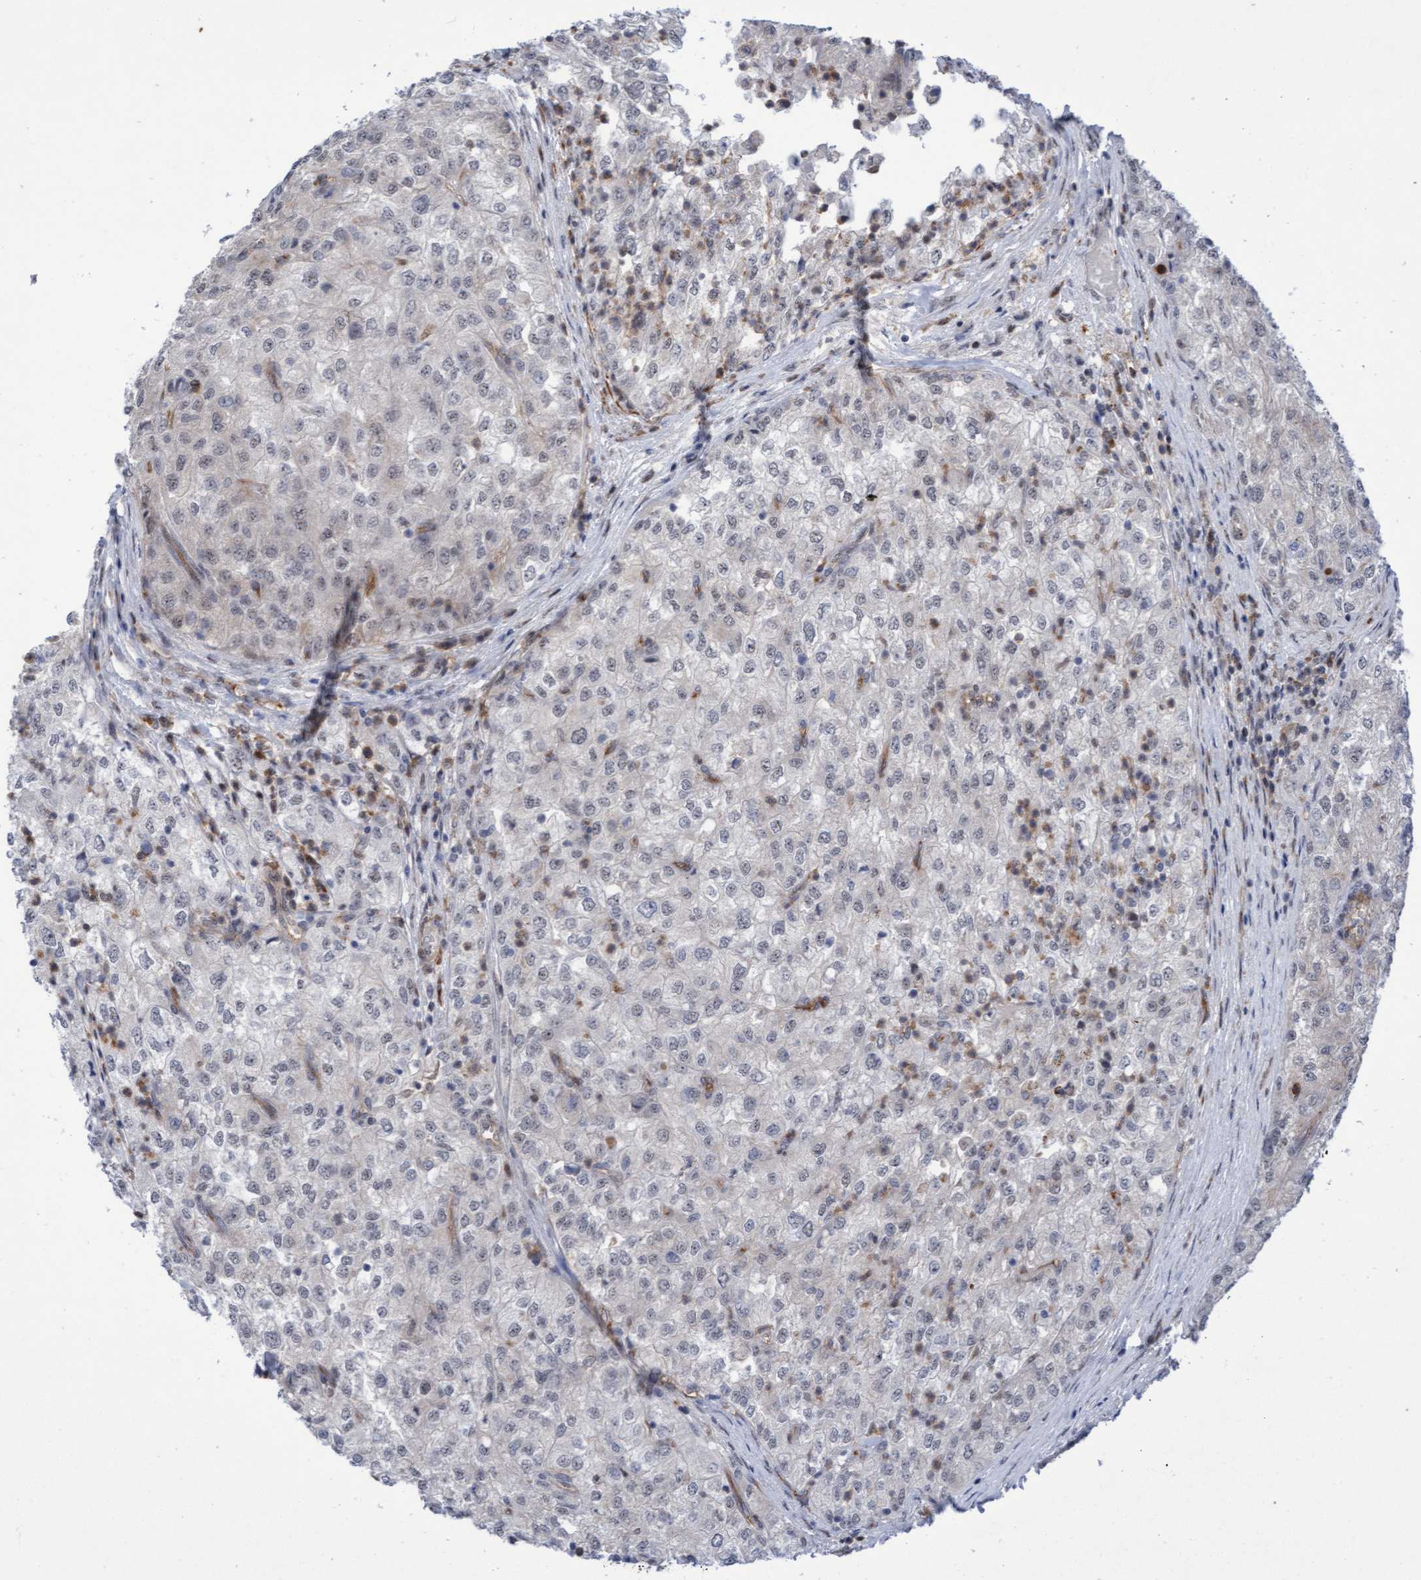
{"staining": {"intensity": "negative", "quantity": "none", "location": "none"}, "tissue": "renal cancer", "cell_type": "Tumor cells", "image_type": "cancer", "snomed": [{"axis": "morphology", "description": "Adenocarcinoma, NOS"}, {"axis": "topography", "description": "Kidney"}], "caption": "Immunohistochemistry of renal cancer reveals no staining in tumor cells.", "gene": "RAP1GAP2", "patient": {"sex": "female", "age": 54}}